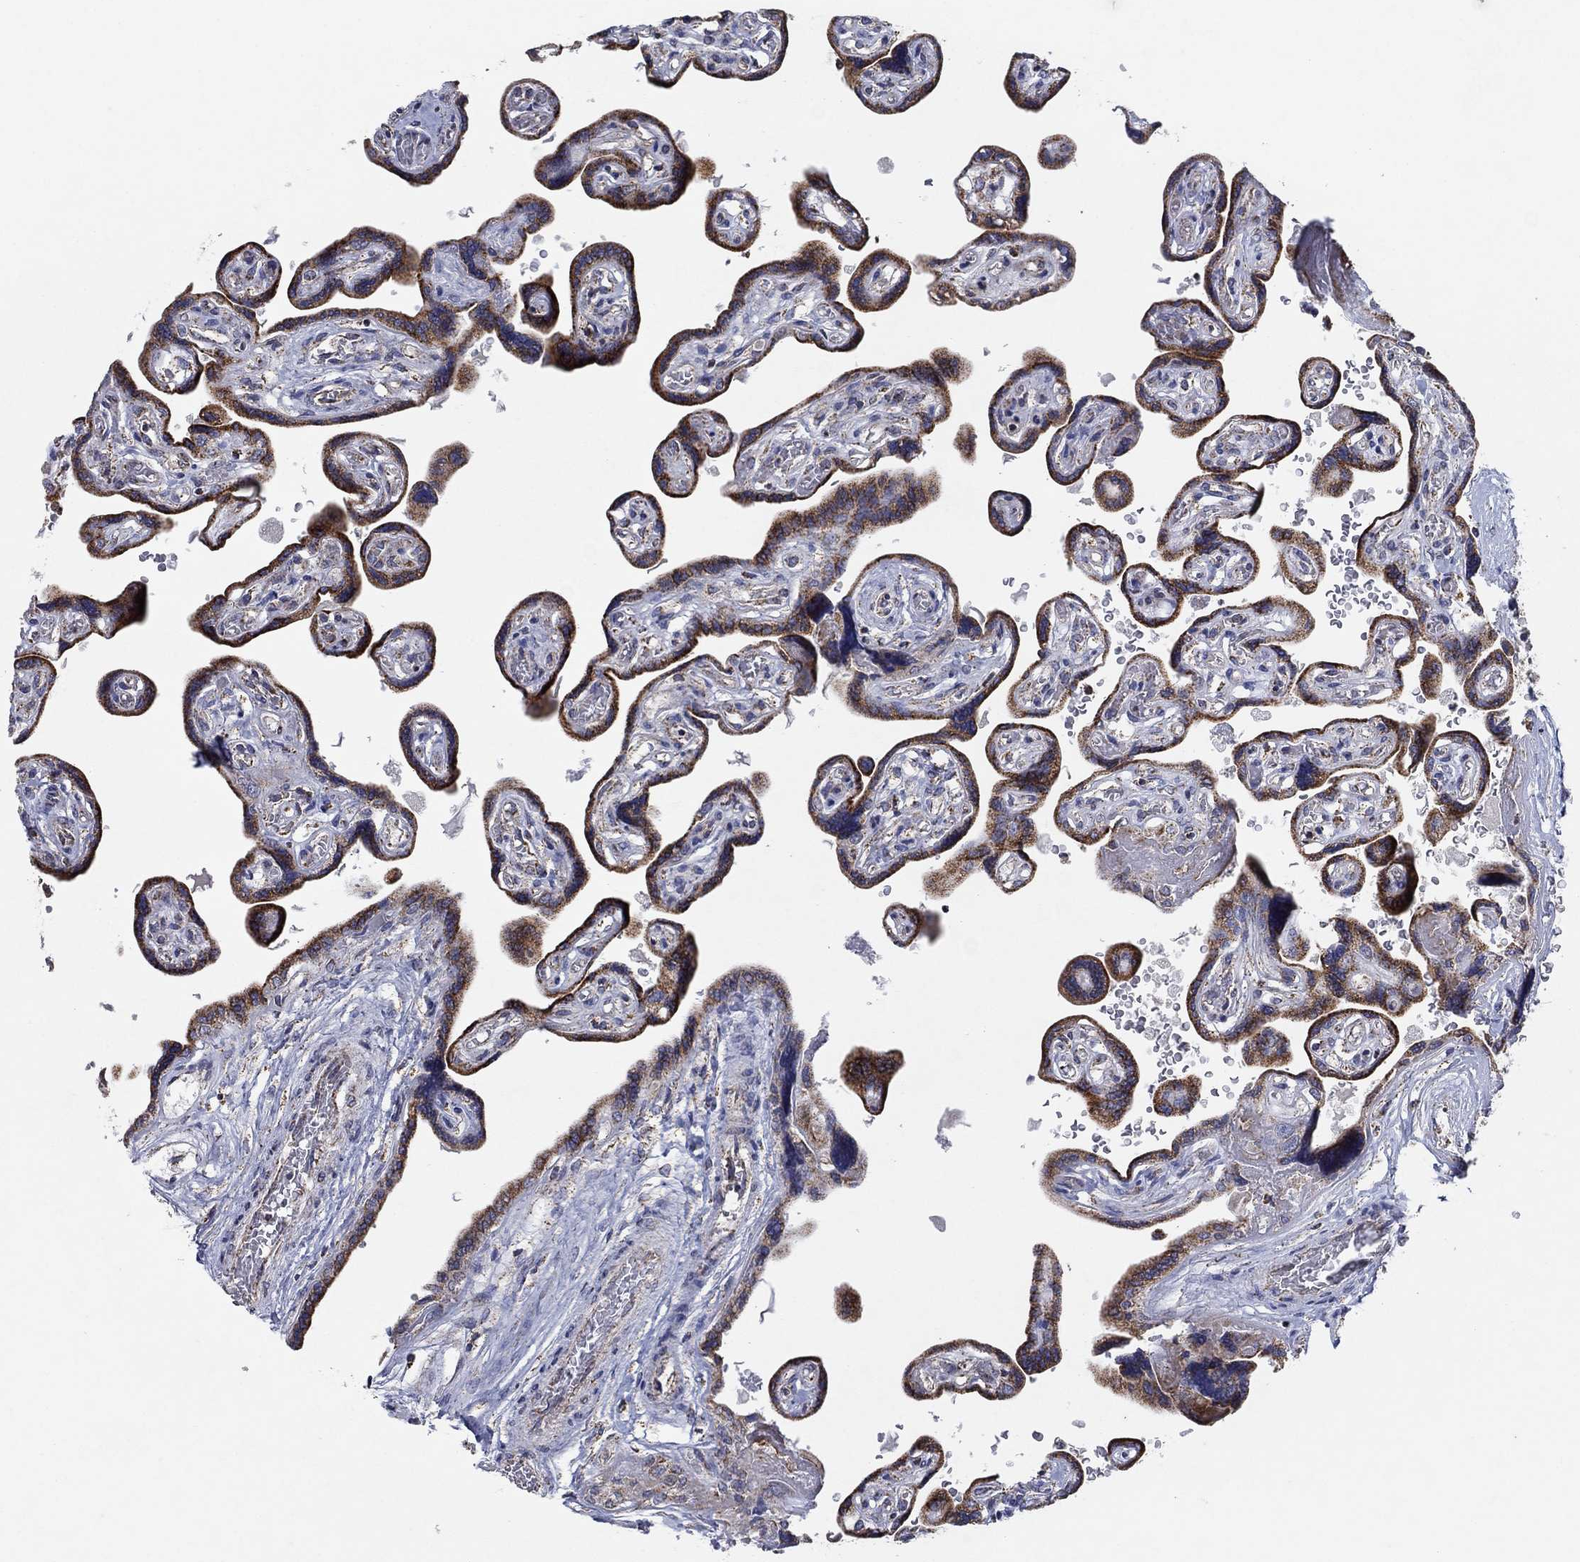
{"staining": {"intensity": "weak", "quantity": "25%-75%", "location": "cytoplasmic/membranous"}, "tissue": "placenta", "cell_type": "Decidual cells", "image_type": "normal", "snomed": [{"axis": "morphology", "description": "Normal tissue, NOS"}, {"axis": "topography", "description": "Placenta"}], "caption": "Immunohistochemistry of benign human placenta reveals low levels of weak cytoplasmic/membranous positivity in about 25%-75% of decidual cells. The staining was performed using DAB (3,3'-diaminobenzidine), with brown indicating positive protein expression. Nuclei are stained blue with hematoxylin.", "gene": "C9orf85", "patient": {"sex": "female", "age": 32}}